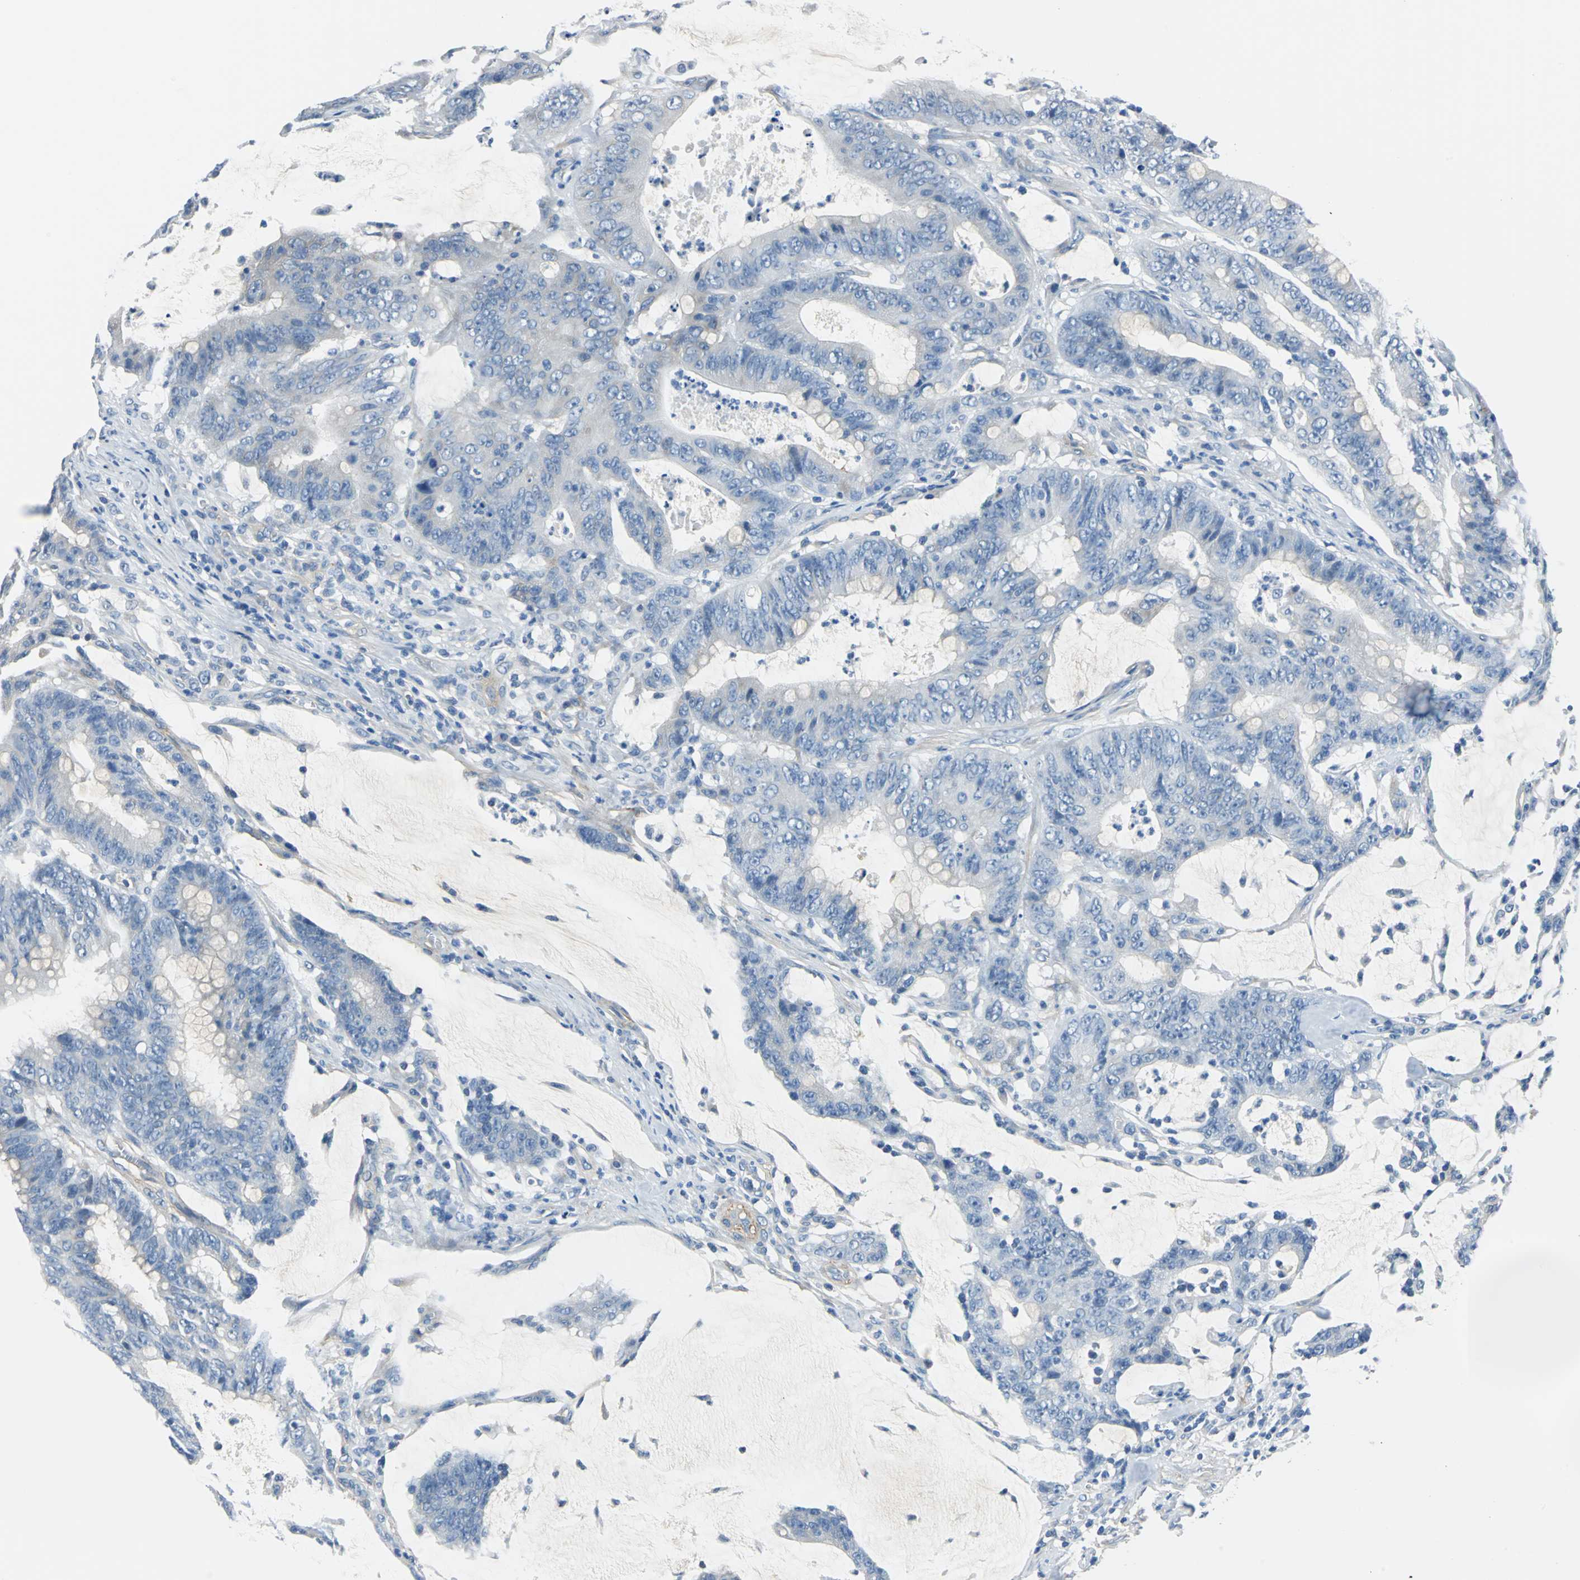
{"staining": {"intensity": "moderate", "quantity": "<25%", "location": "cytoplasmic/membranous"}, "tissue": "colorectal cancer", "cell_type": "Tumor cells", "image_type": "cancer", "snomed": [{"axis": "morphology", "description": "Adenocarcinoma, NOS"}, {"axis": "topography", "description": "Colon"}], "caption": "This image exhibits immunohistochemistry (IHC) staining of human colorectal cancer (adenocarcinoma), with low moderate cytoplasmic/membranous staining in approximately <25% of tumor cells.", "gene": "AKAP12", "patient": {"sex": "male", "age": 45}}